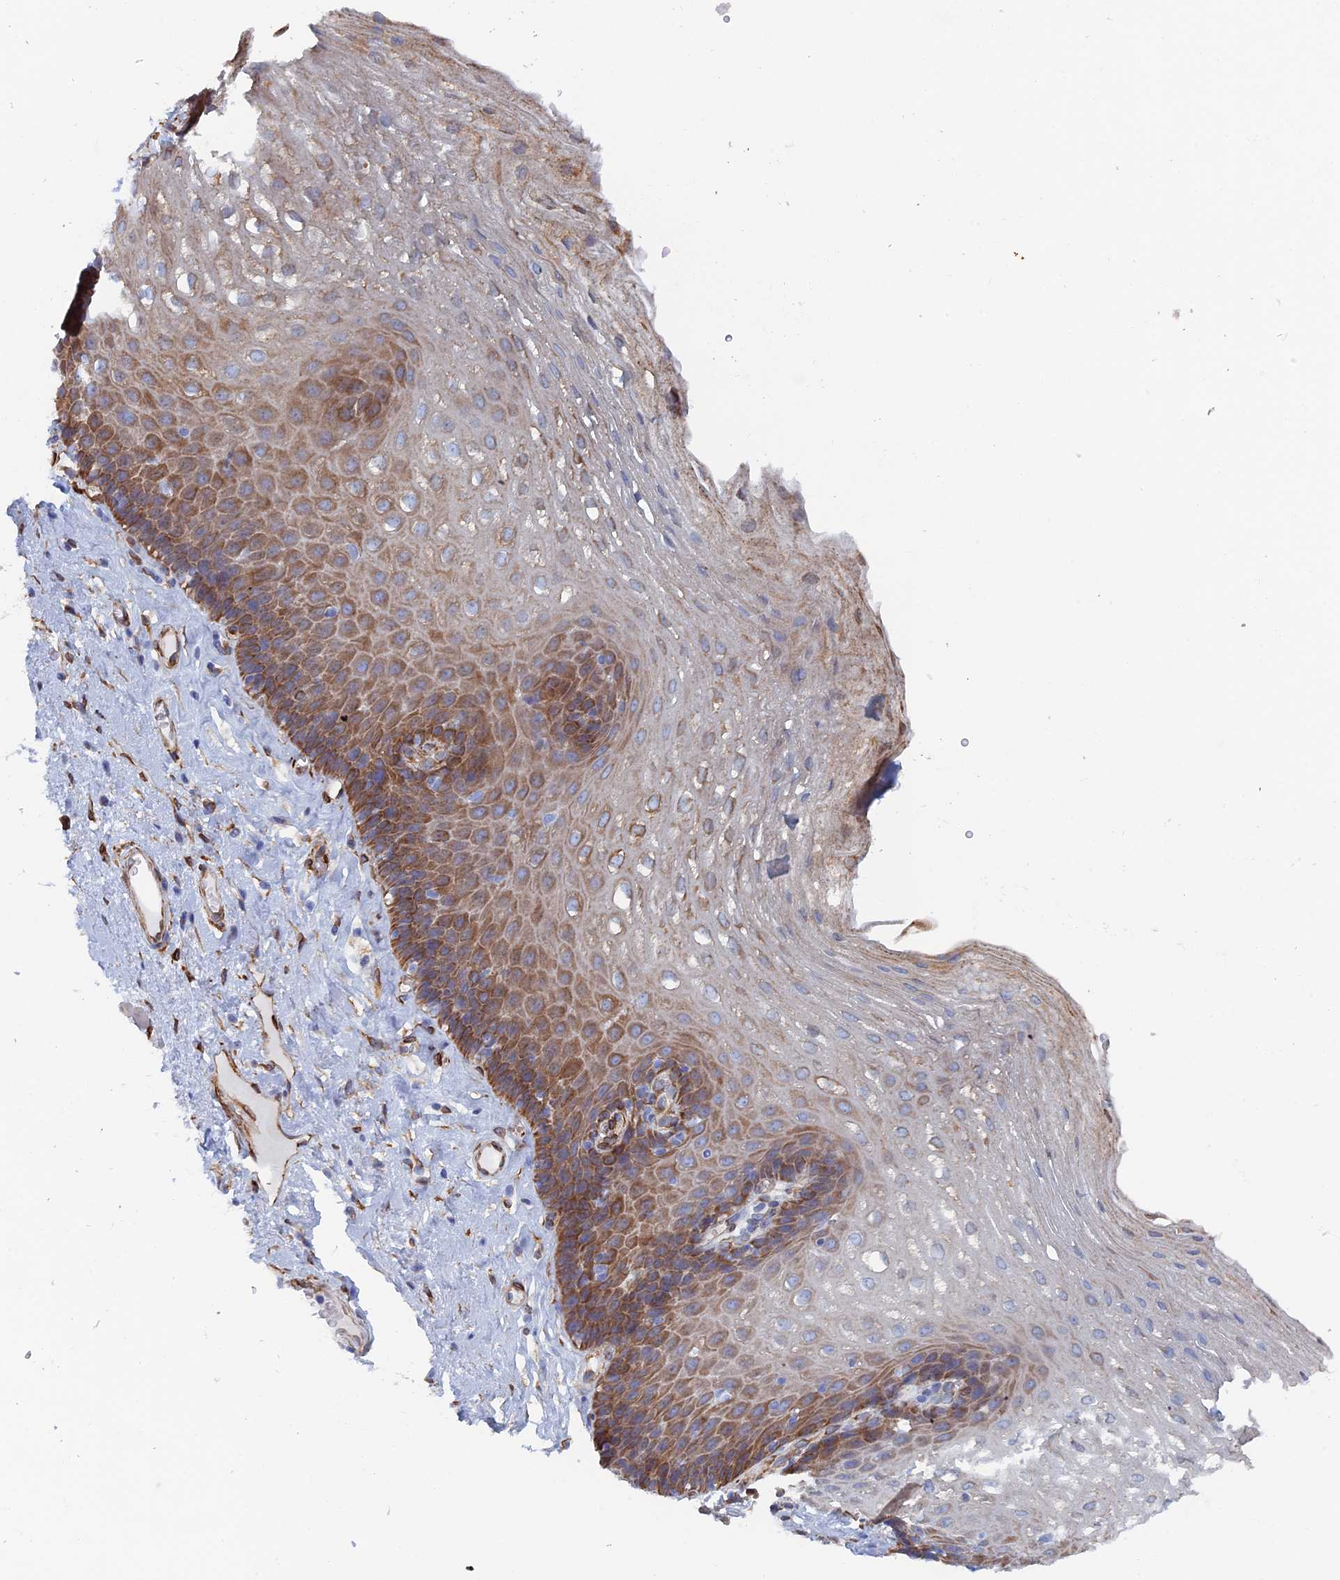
{"staining": {"intensity": "moderate", "quantity": "25%-75%", "location": "cytoplasmic/membranous"}, "tissue": "esophagus", "cell_type": "Squamous epithelial cells", "image_type": "normal", "snomed": [{"axis": "morphology", "description": "Normal tissue, NOS"}, {"axis": "topography", "description": "Esophagus"}], "caption": "Benign esophagus was stained to show a protein in brown. There is medium levels of moderate cytoplasmic/membranous positivity in approximately 25%-75% of squamous epithelial cells. Ihc stains the protein of interest in brown and the nuclei are stained blue.", "gene": "COG7", "patient": {"sex": "female", "age": 66}}